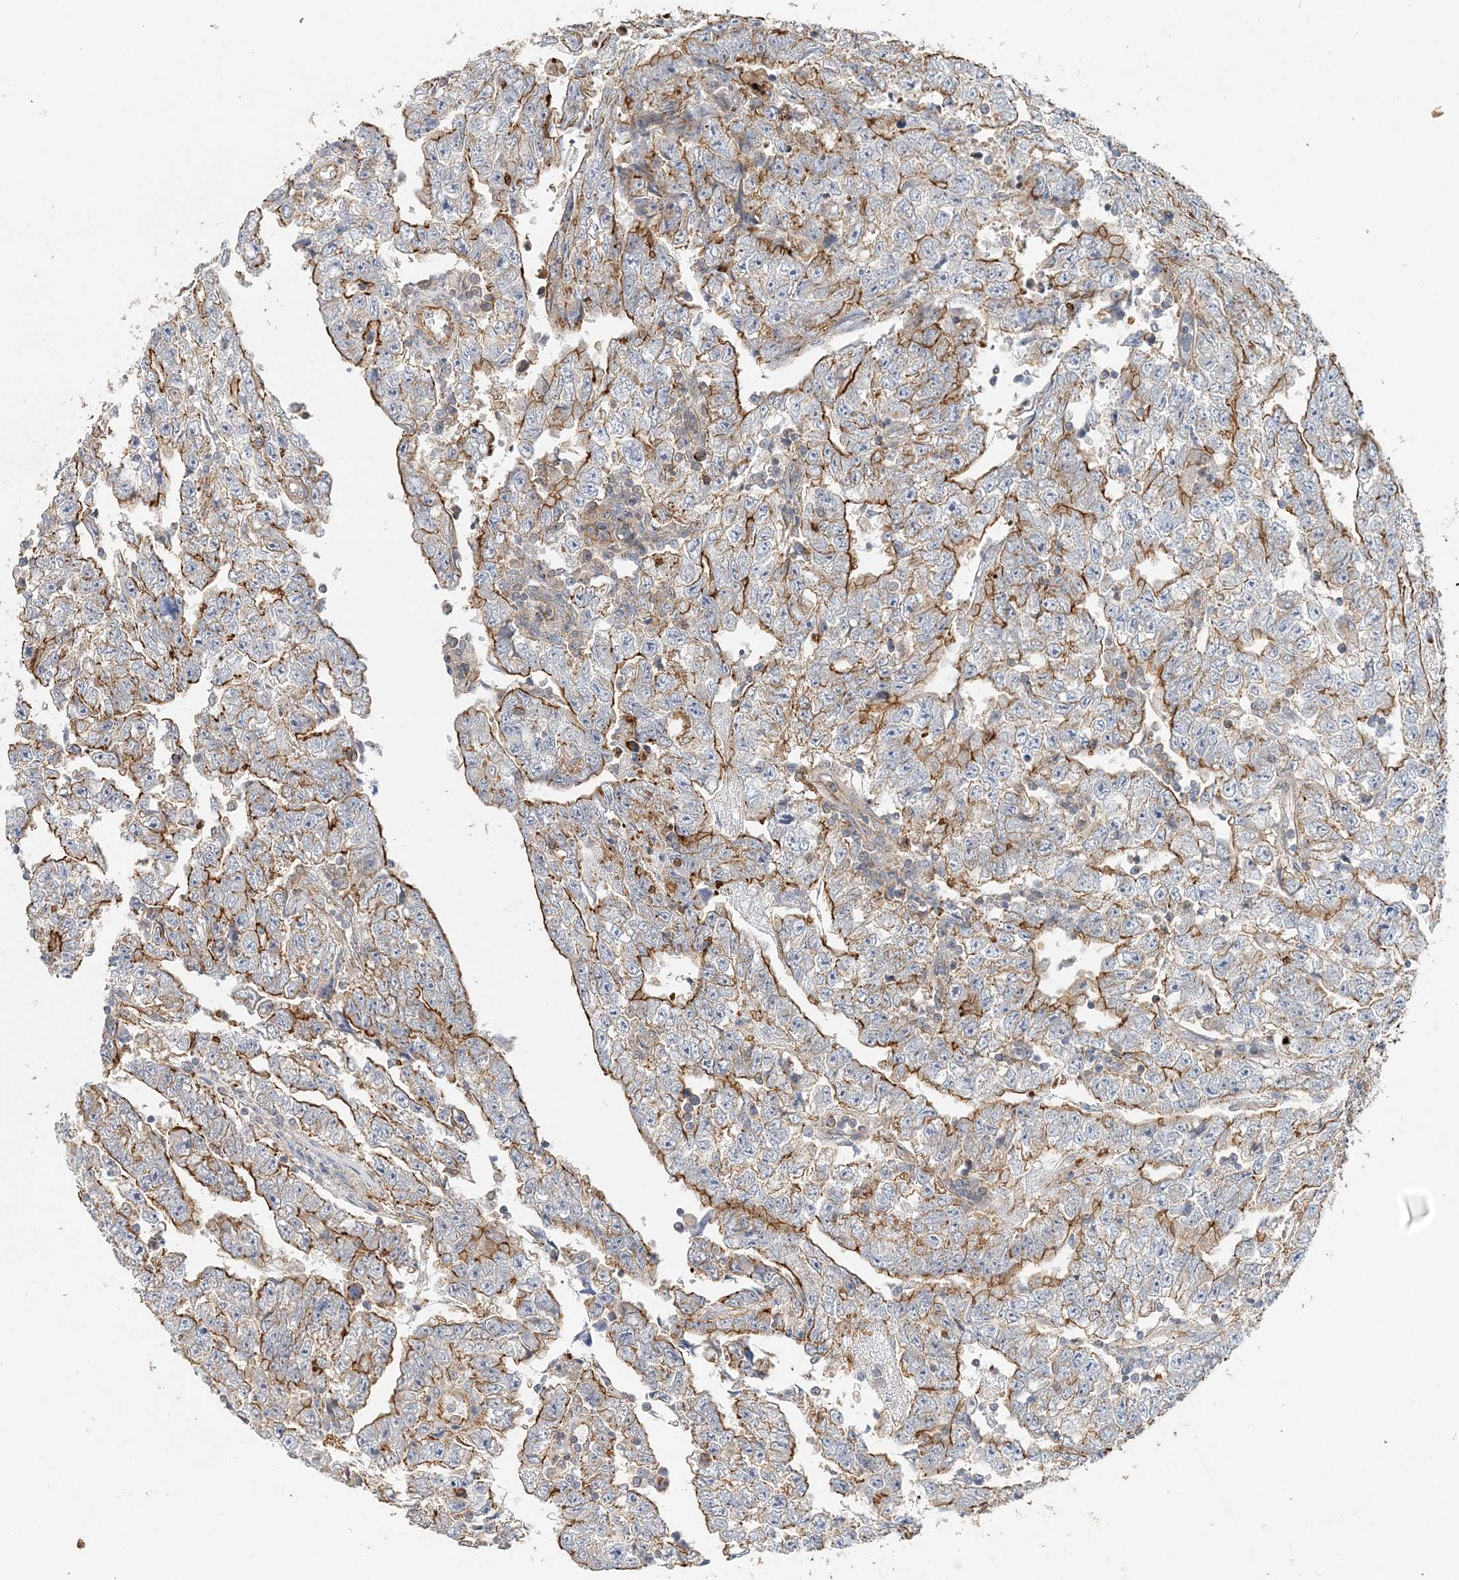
{"staining": {"intensity": "moderate", "quantity": ">75%", "location": "cytoplasmic/membranous"}, "tissue": "testis cancer", "cell_type": "Tumor cells", "image_type": "cancer", "snomed": [{"axis": "morphology", "description": "Carcinoma, Embryonal, NOS"}, {"axis": "topography", "description": "Testis"}], "caption": "High-magnification brightfield microscopy of testis embryonal carcinoma stained with DAB (3,3'-diaminobenzidine) (brown) and counterstained with hematoxylin (blue). tumor cells exhibit moderate cytoplasmic/membranous expression is seen in approximately>75% of cells.", "gene": "MAT2B", "patient": {"sex": "male", "age": 25}}